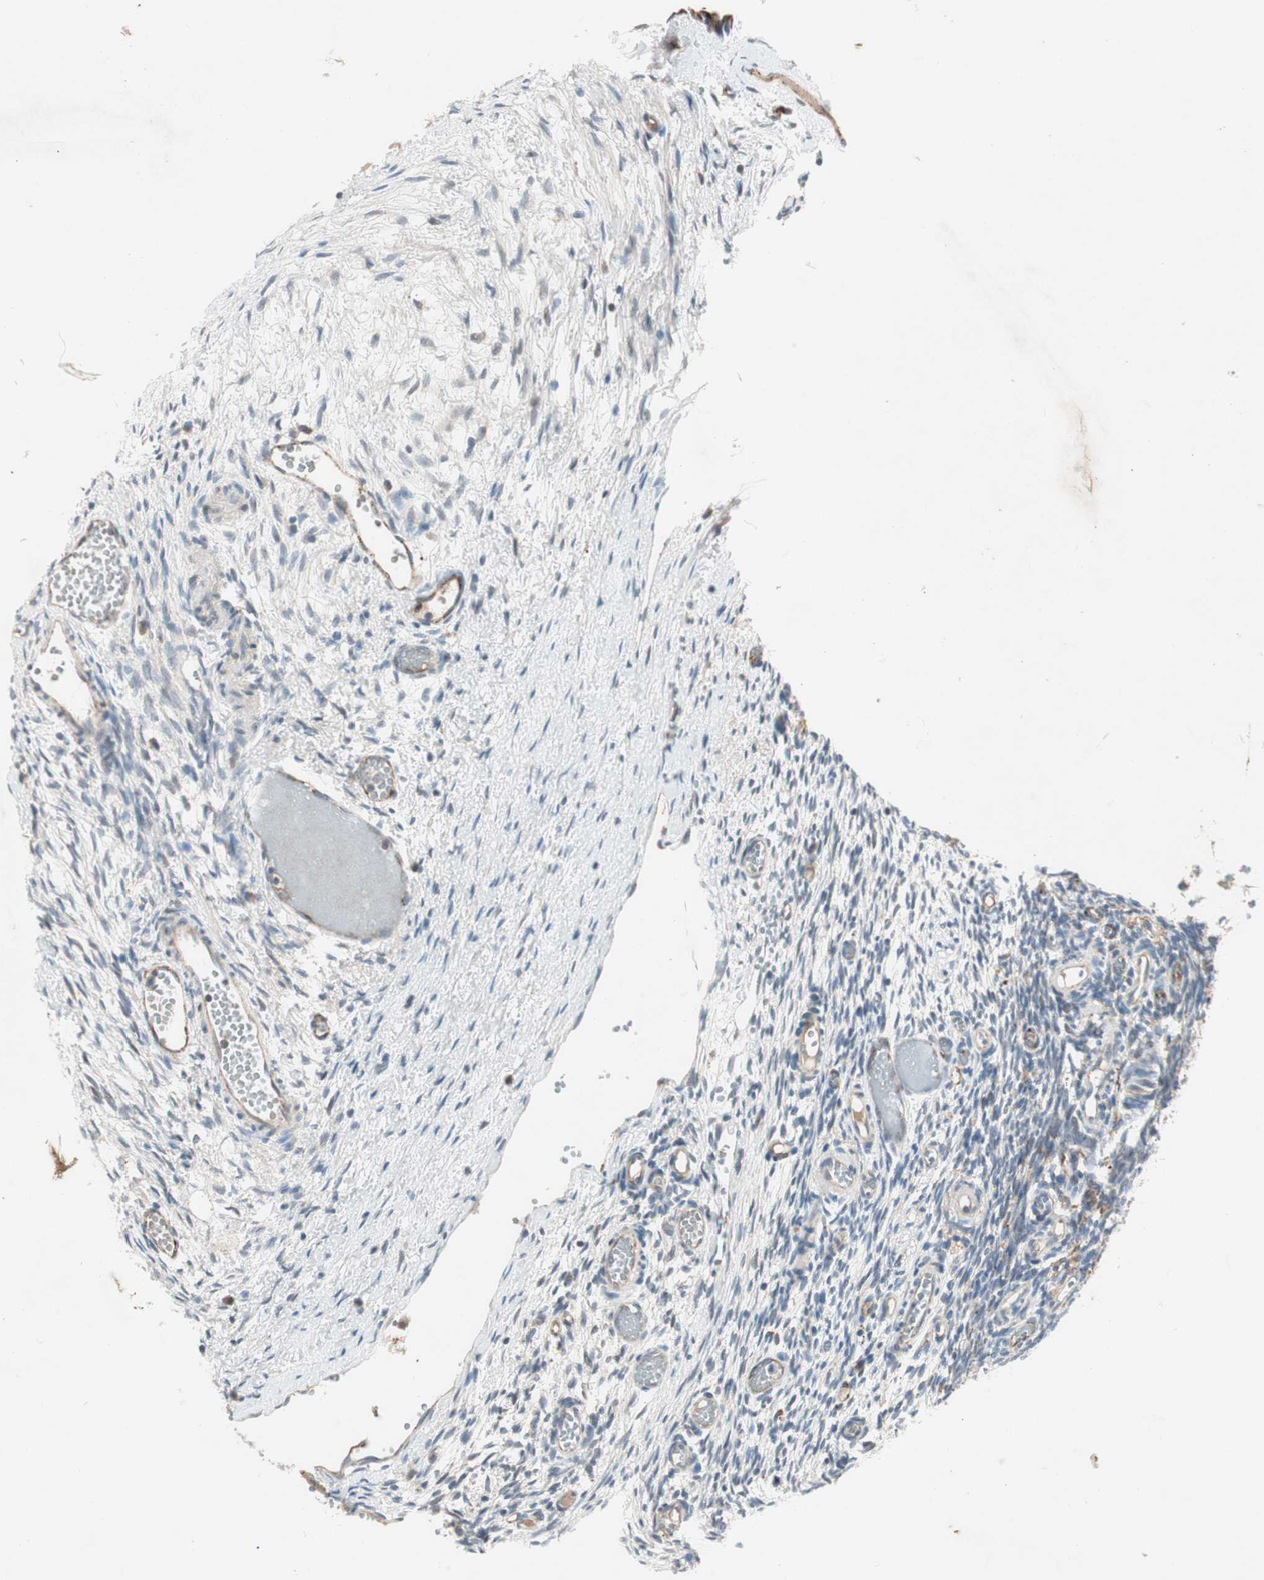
{"staining": {"intensity": "weak", "quantity": "25%-75%", "location": "cytoplasmic/membranous"}, "tissue": "ovary", "cell_type": "Follicle cells", "image_type": "normal", "snomed": [{"axis": "morphology", "description": "Normal tissue, NOS"}, {"axis": "topography", "description": "Ovary"}], "caption": "Ovary was stained to show a protein in brown. There is low levels of weak cytoplasmic/membranous staining in approximately 25%-75% of follicle cells. Immunohistochemistry stains the protein of interest in brown and the nuclei are stained blue.", "gene": "FGFR4", "patient": {"sex": "female", "age": 35}}